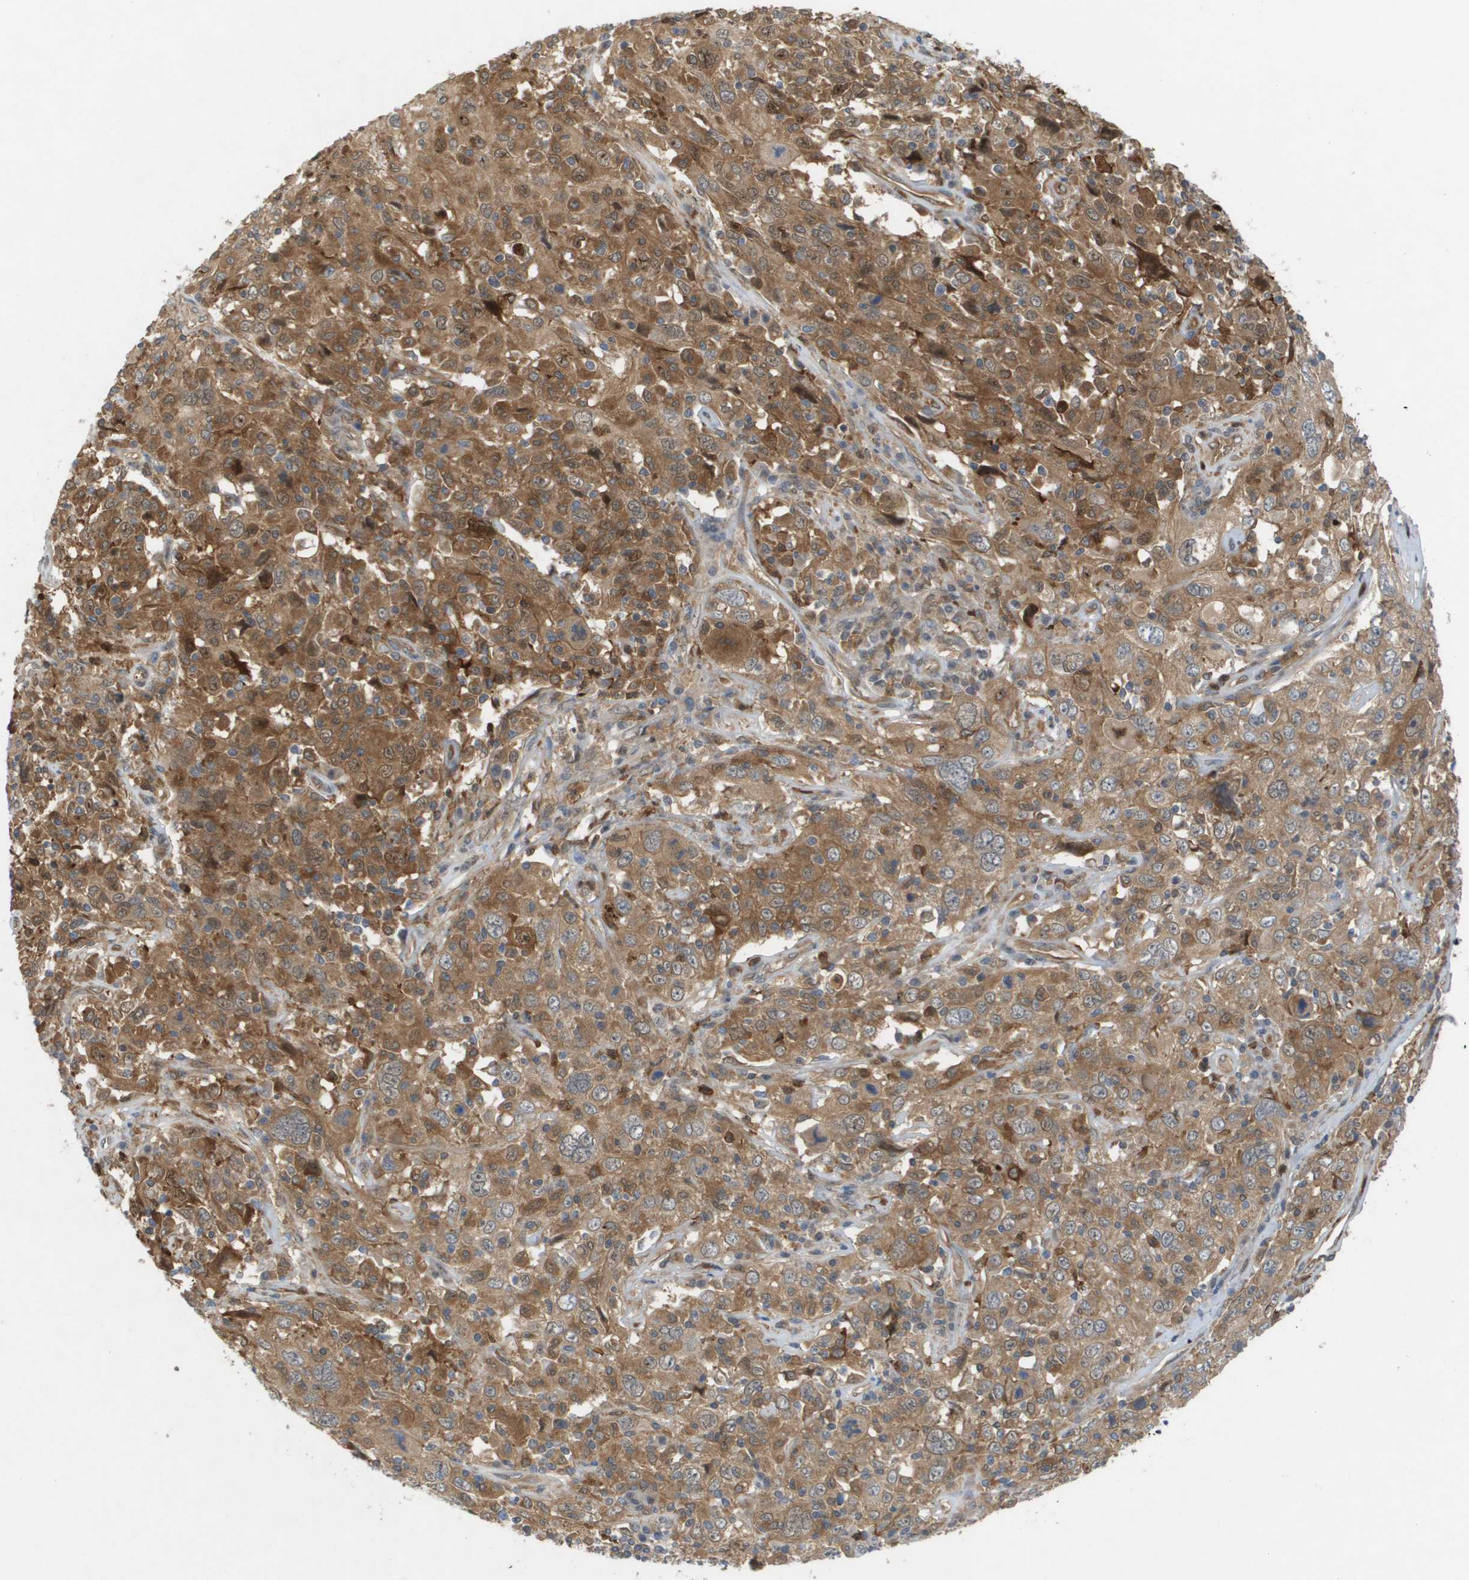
{"staining": {"intensity": "moderate", "quantity": ">75%", "location": "cytoplasmic/membranous"}, "tissue": "cervical cancer", "cell_type": "Tumor cells", "image_type": "cancer", "snomed": [{"axis": "morphology", "description": "Squamous cell carcinoma, NOS"}, {"axis": "topography", "description": "Cervix"}], "caption": "Protein analysis of squamous cell carcinoma (cervical) tissue reveals moderate cytoplasmic/membranous positivity in about >75% of tumor cells.", "gene": "PALD1", "patient": {"sex": "female", "age": 46}}